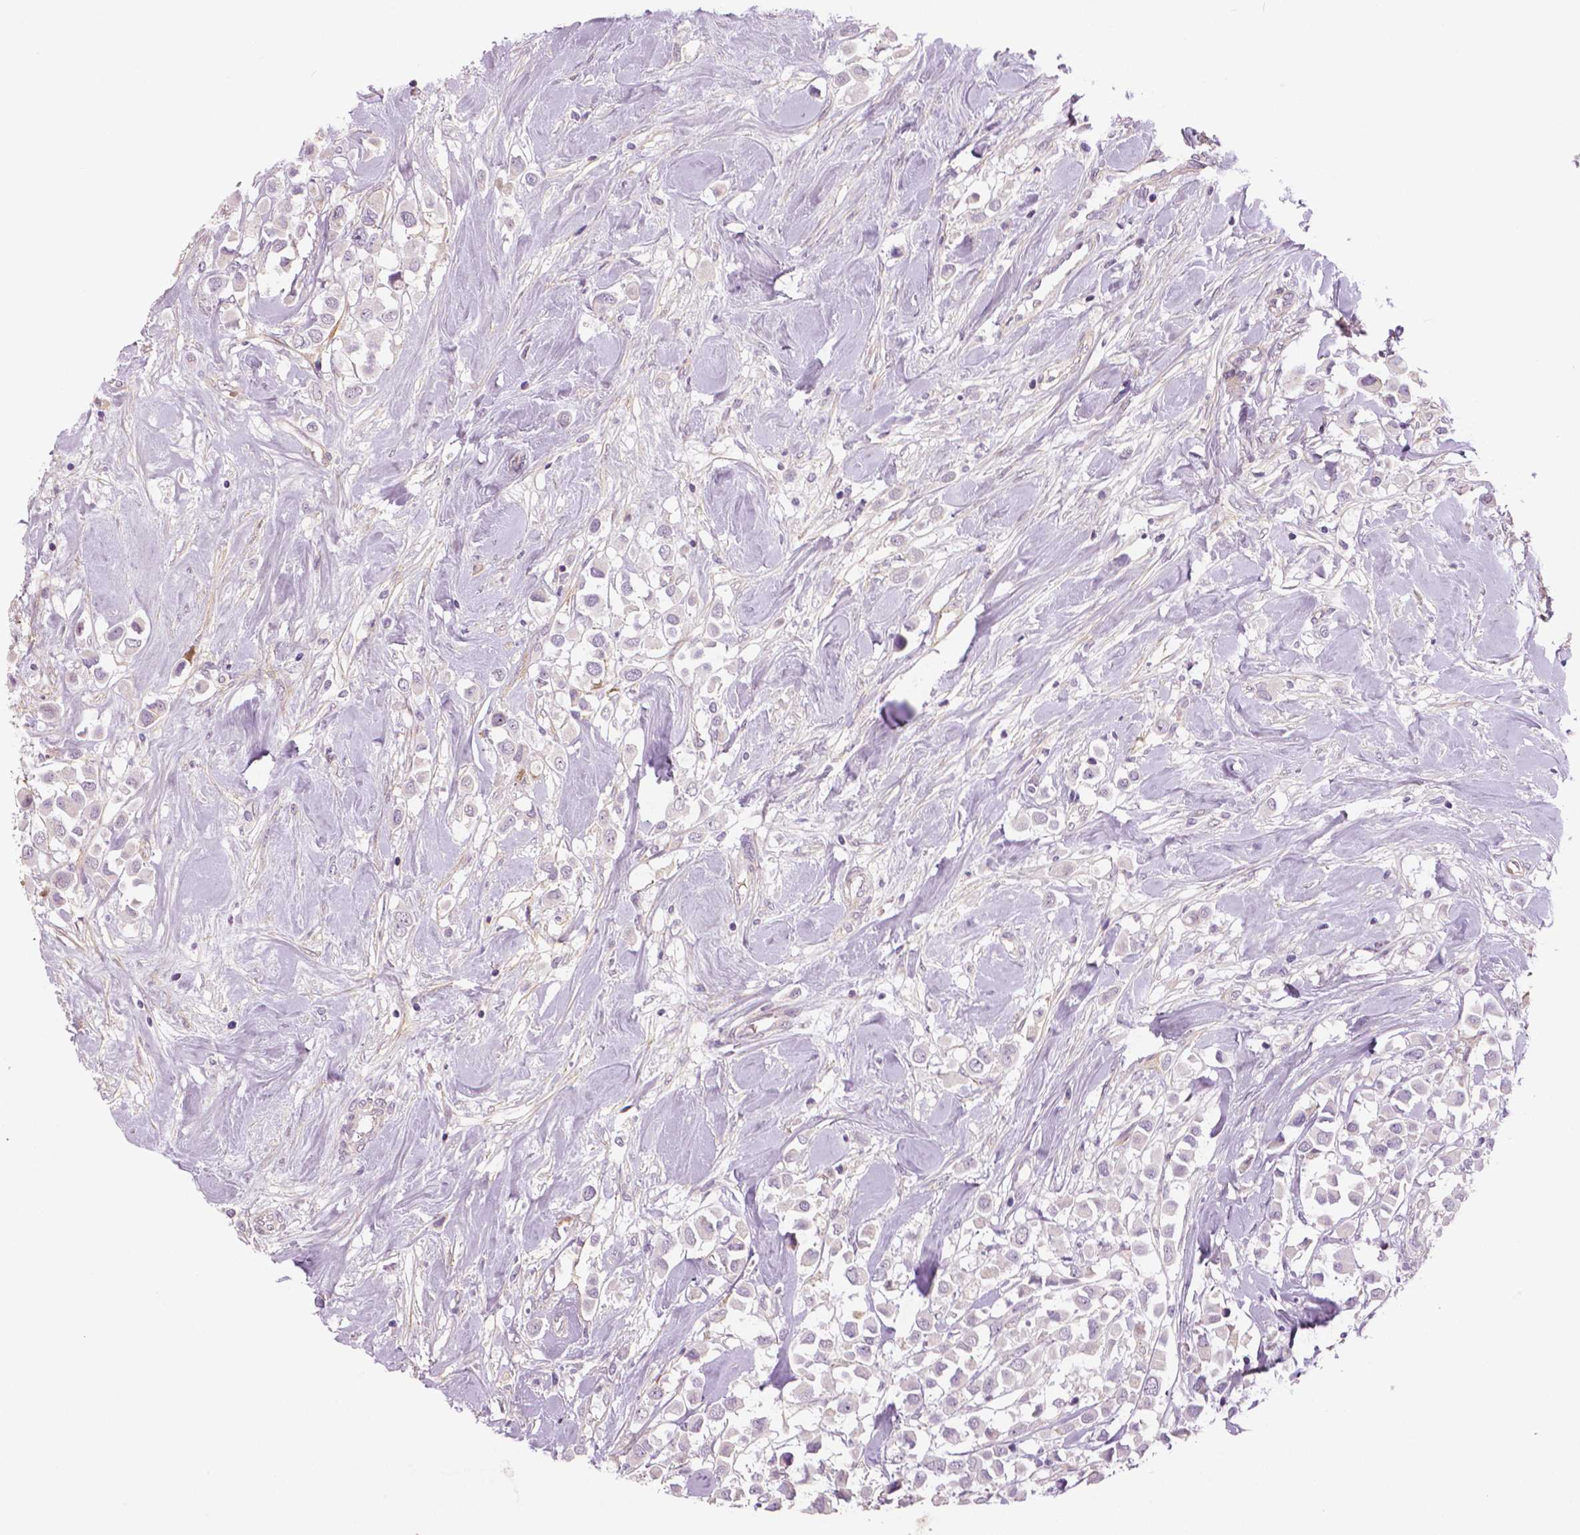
{"staining": {"intensity": "negative", "quantity": "none", "location": "none"}, "tissue": "breast cancer", "cell_type": "Tumor cells", "image_type": "cancer", "snomed": [{"axis": "morphology", "description": "Duct carcinoma"}, {"axis": "topography", "description": "Breast"}], "caption": "Immunohistochemical staining of human breast infiltrating ductal carcinoma demonstrates no significant staining in tumor cells.", "gene": "FLT1", "patient": {"sex": "female", "age": 61}}